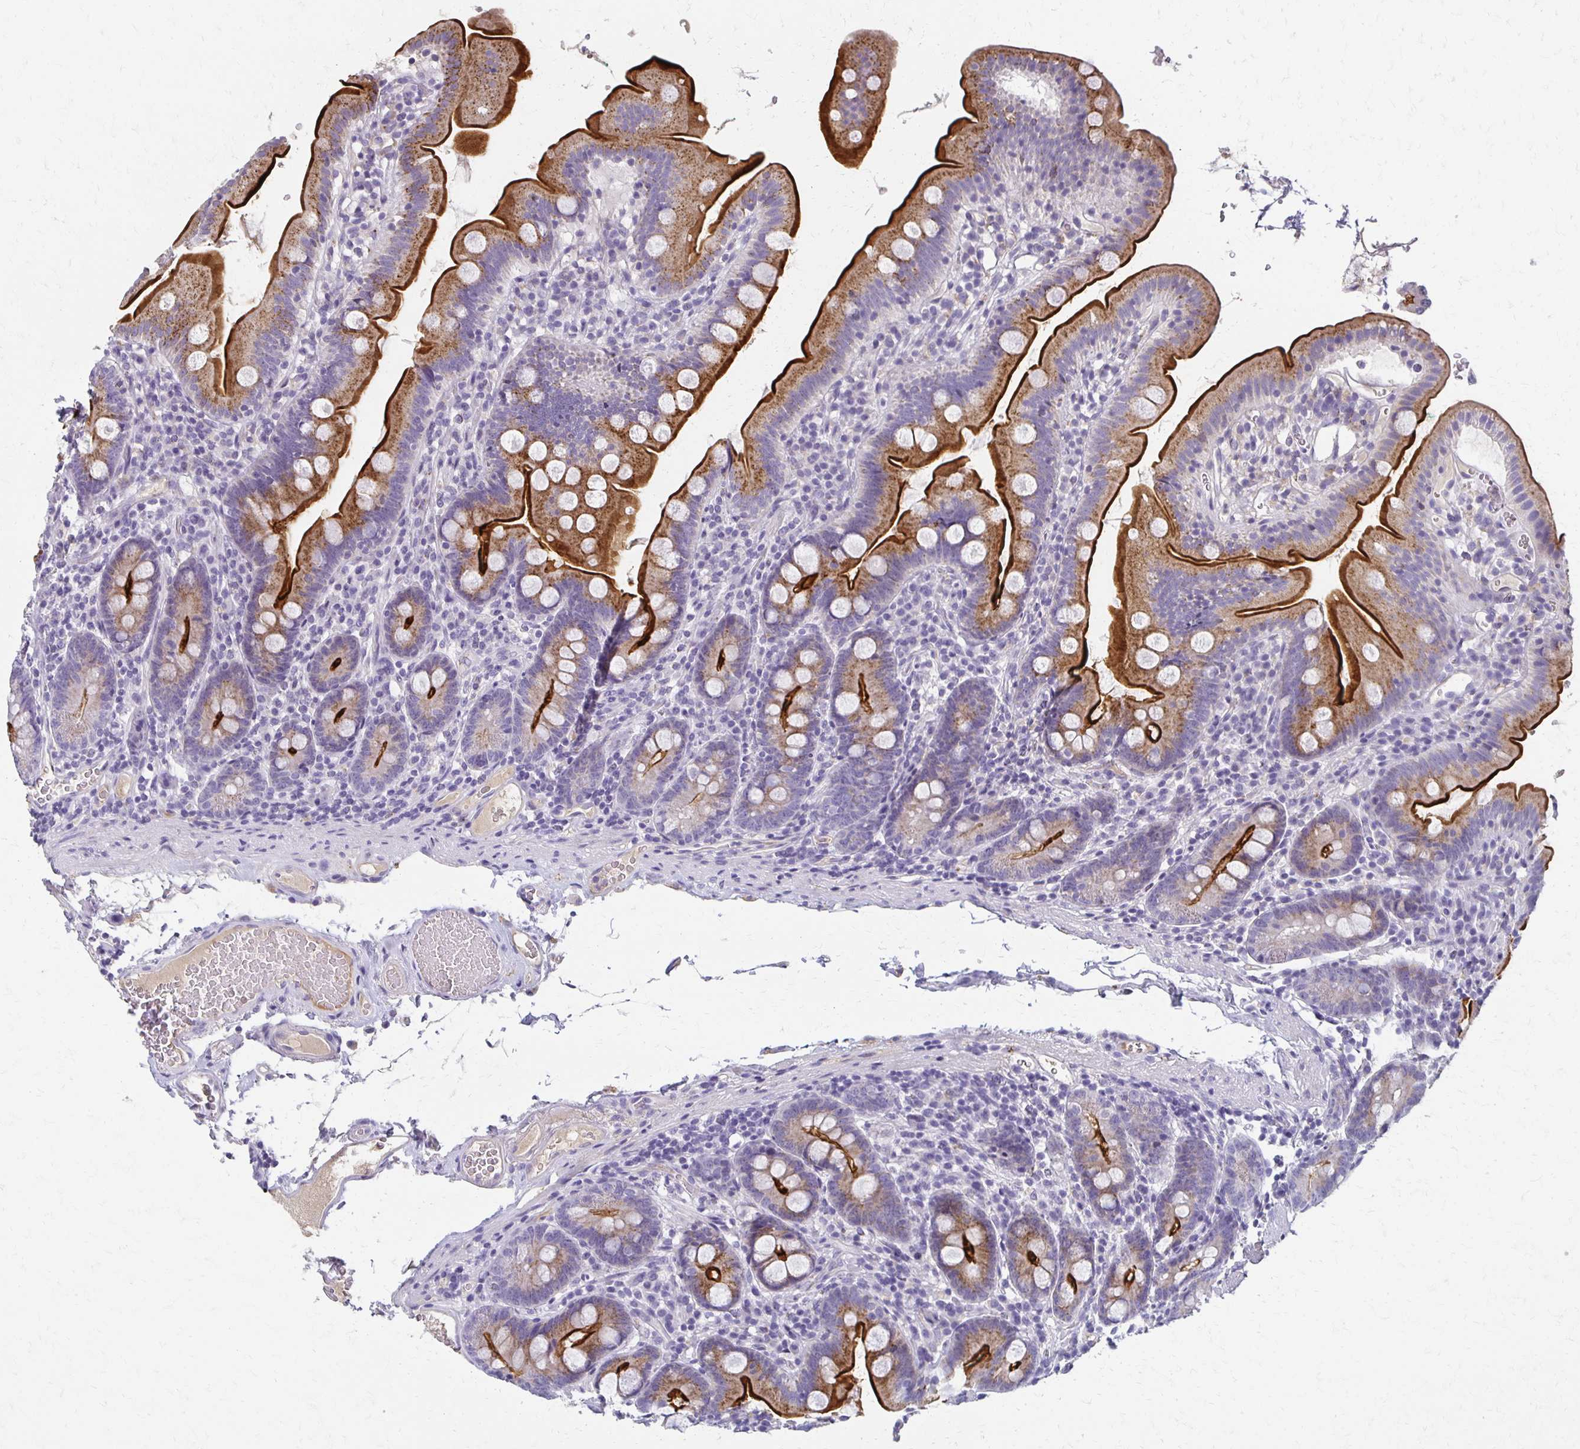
{"staining": {"intensity": "strong", "quantity": "25%-75%", "location": "cytoplasmic/membranous"}, "tissue": "duodenum", "cell_type": "Glandular cells", "image_type": "normal", "snomed": [{"axis": "morphology", "description": "Normal tissue, NOS"}, {"axis": "topography", "description": "Duodenum"}], "caption": "Unremarkable duodenum demonstrates strong cytoplasmic/membranous staining in about 25%-75% of glandular cells.", "gene": "BBS12", "patient": {"sex": "female", "age": 67}}